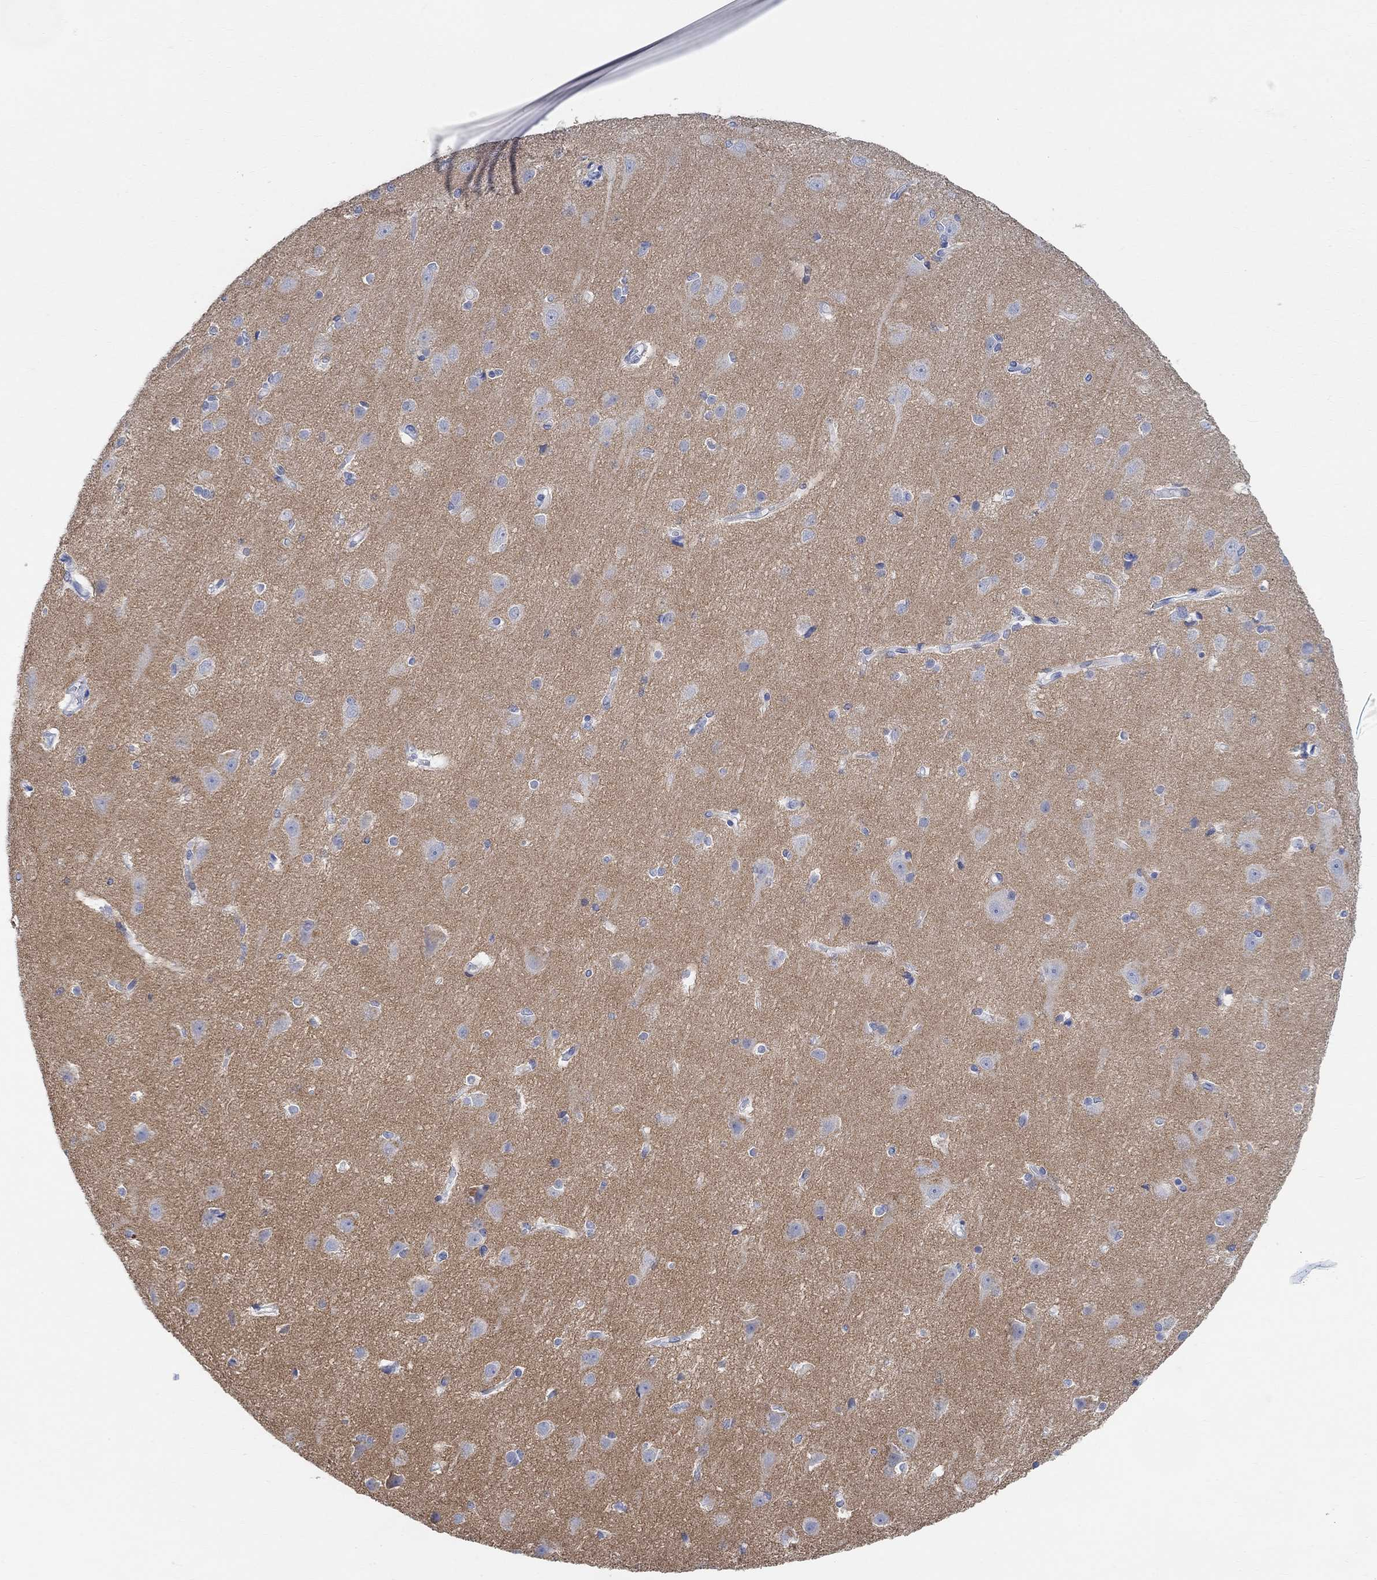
{"staining": {"intensity": "negative", "quantity": "none", "location": "none"}, "tissue": "cerebral cortex", "cell_type": "Endothelial cells", "image_type": "normal", "snomed": [{"axis": "morphology", "description": "Normal tissue, NOS"}, {"axis": "topography", "description": "Cerebral cortex"}], "caption": "Protein analysis of unremarkable cerebral cortex exhibits no significant staining in endothelial cells. The staining was performed using DAB (3,3'-diaminobenzidine) to visualize the protein expression in brown, while the nuclei were stained in blue with hematoxylin (Magnification: 20x).", "gene": "SYT12", "patient": {"sex": "male", "age": 37}}